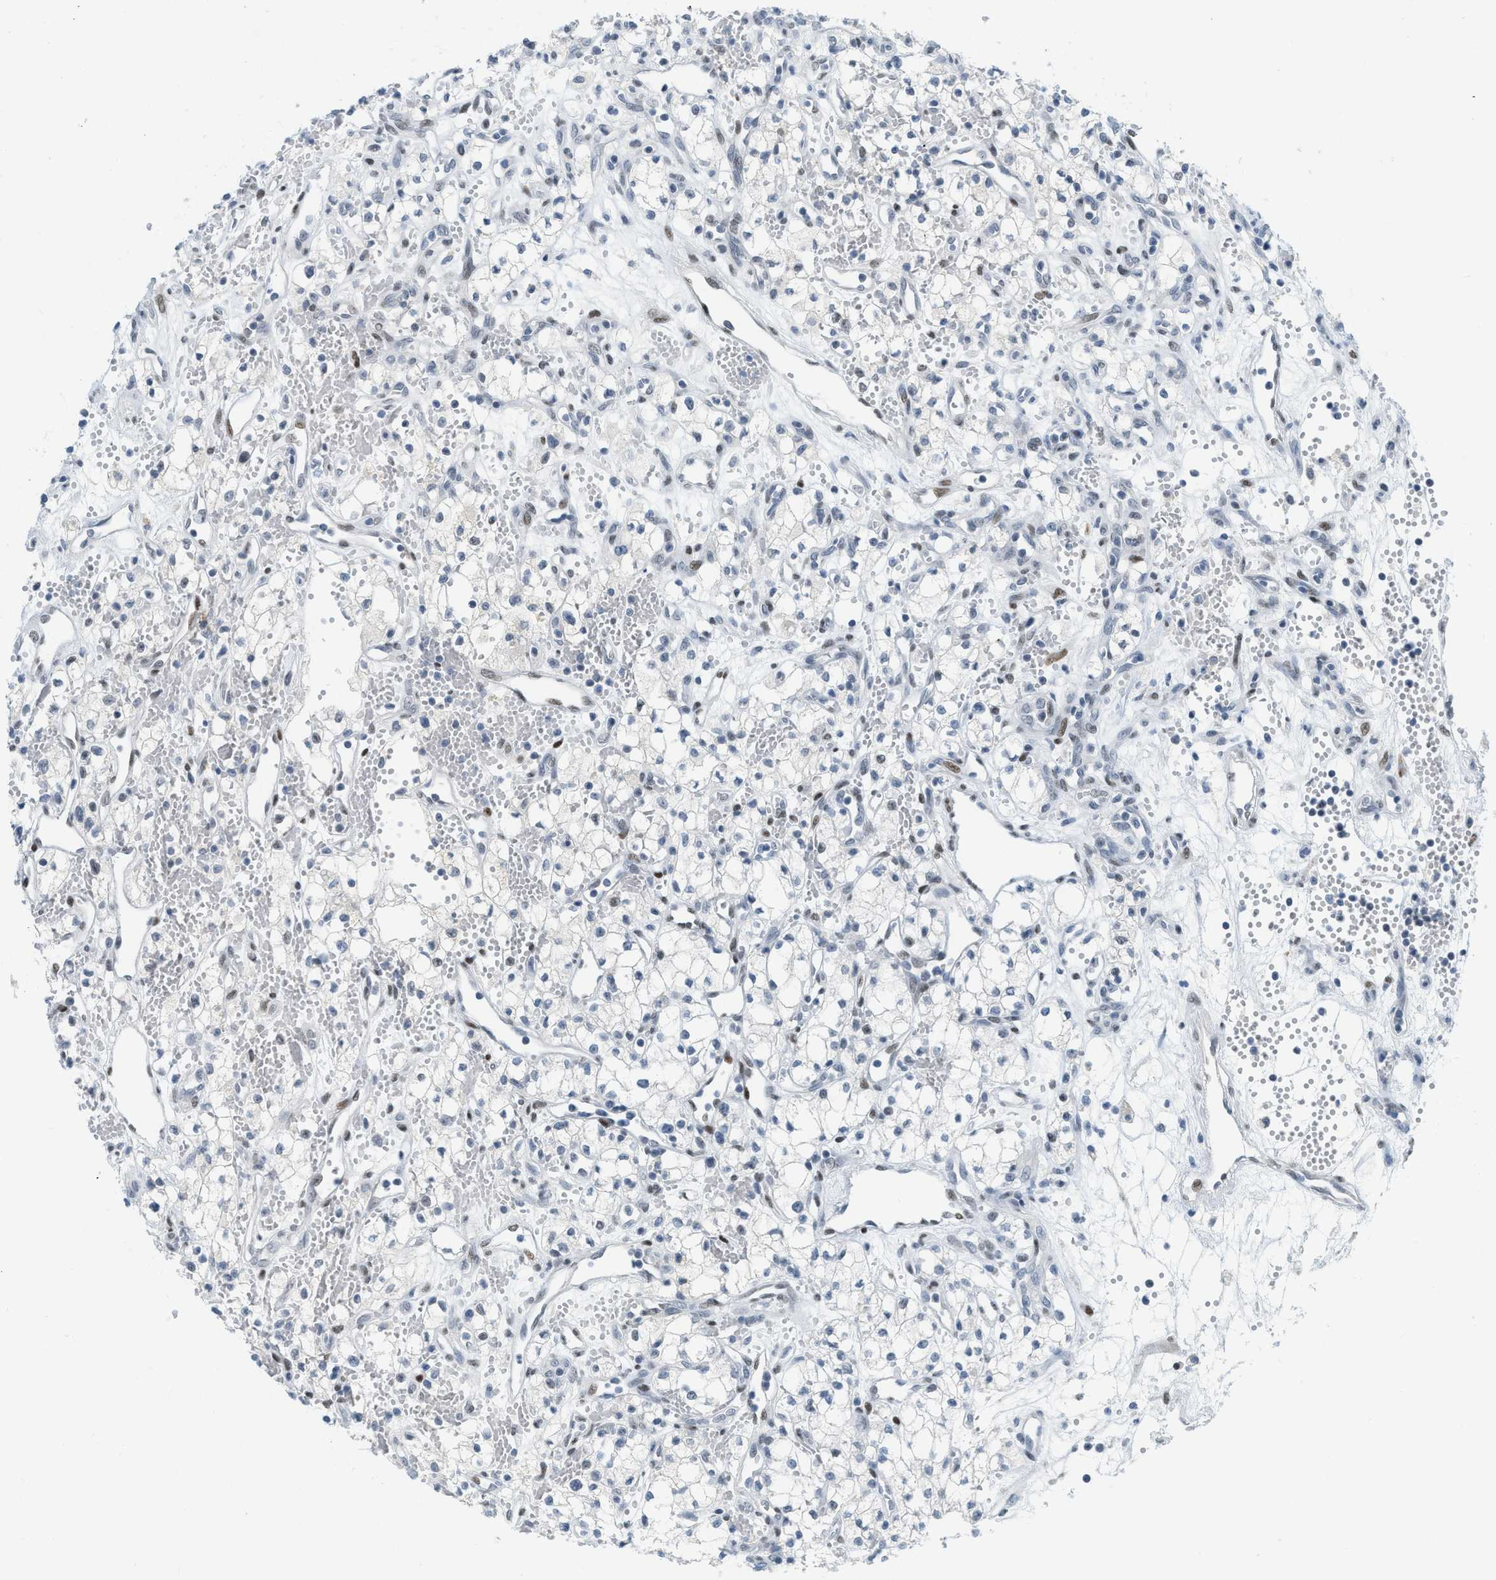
{"staining": {"intensity": "weak", "quantity": "<25%", "location": "nuclear"}, "tissue": "renal cancer", "cell_type": "Tumor cells", "image_type": "cancer", "snomed": [{"axis": "morphology", "description": "Adenocarcinoma, NOS"}, {"axis": "topography", "description": "Kidney"}], "caption": "Immunohistochemistry micrograph of adenocarcinoma (renal) stained for a protein (brown), which displays no positivity in tumor cells. Nuclei are stained in blue.", "gene": "PBX1", "patient": {"sex": "male", "age": 59}}